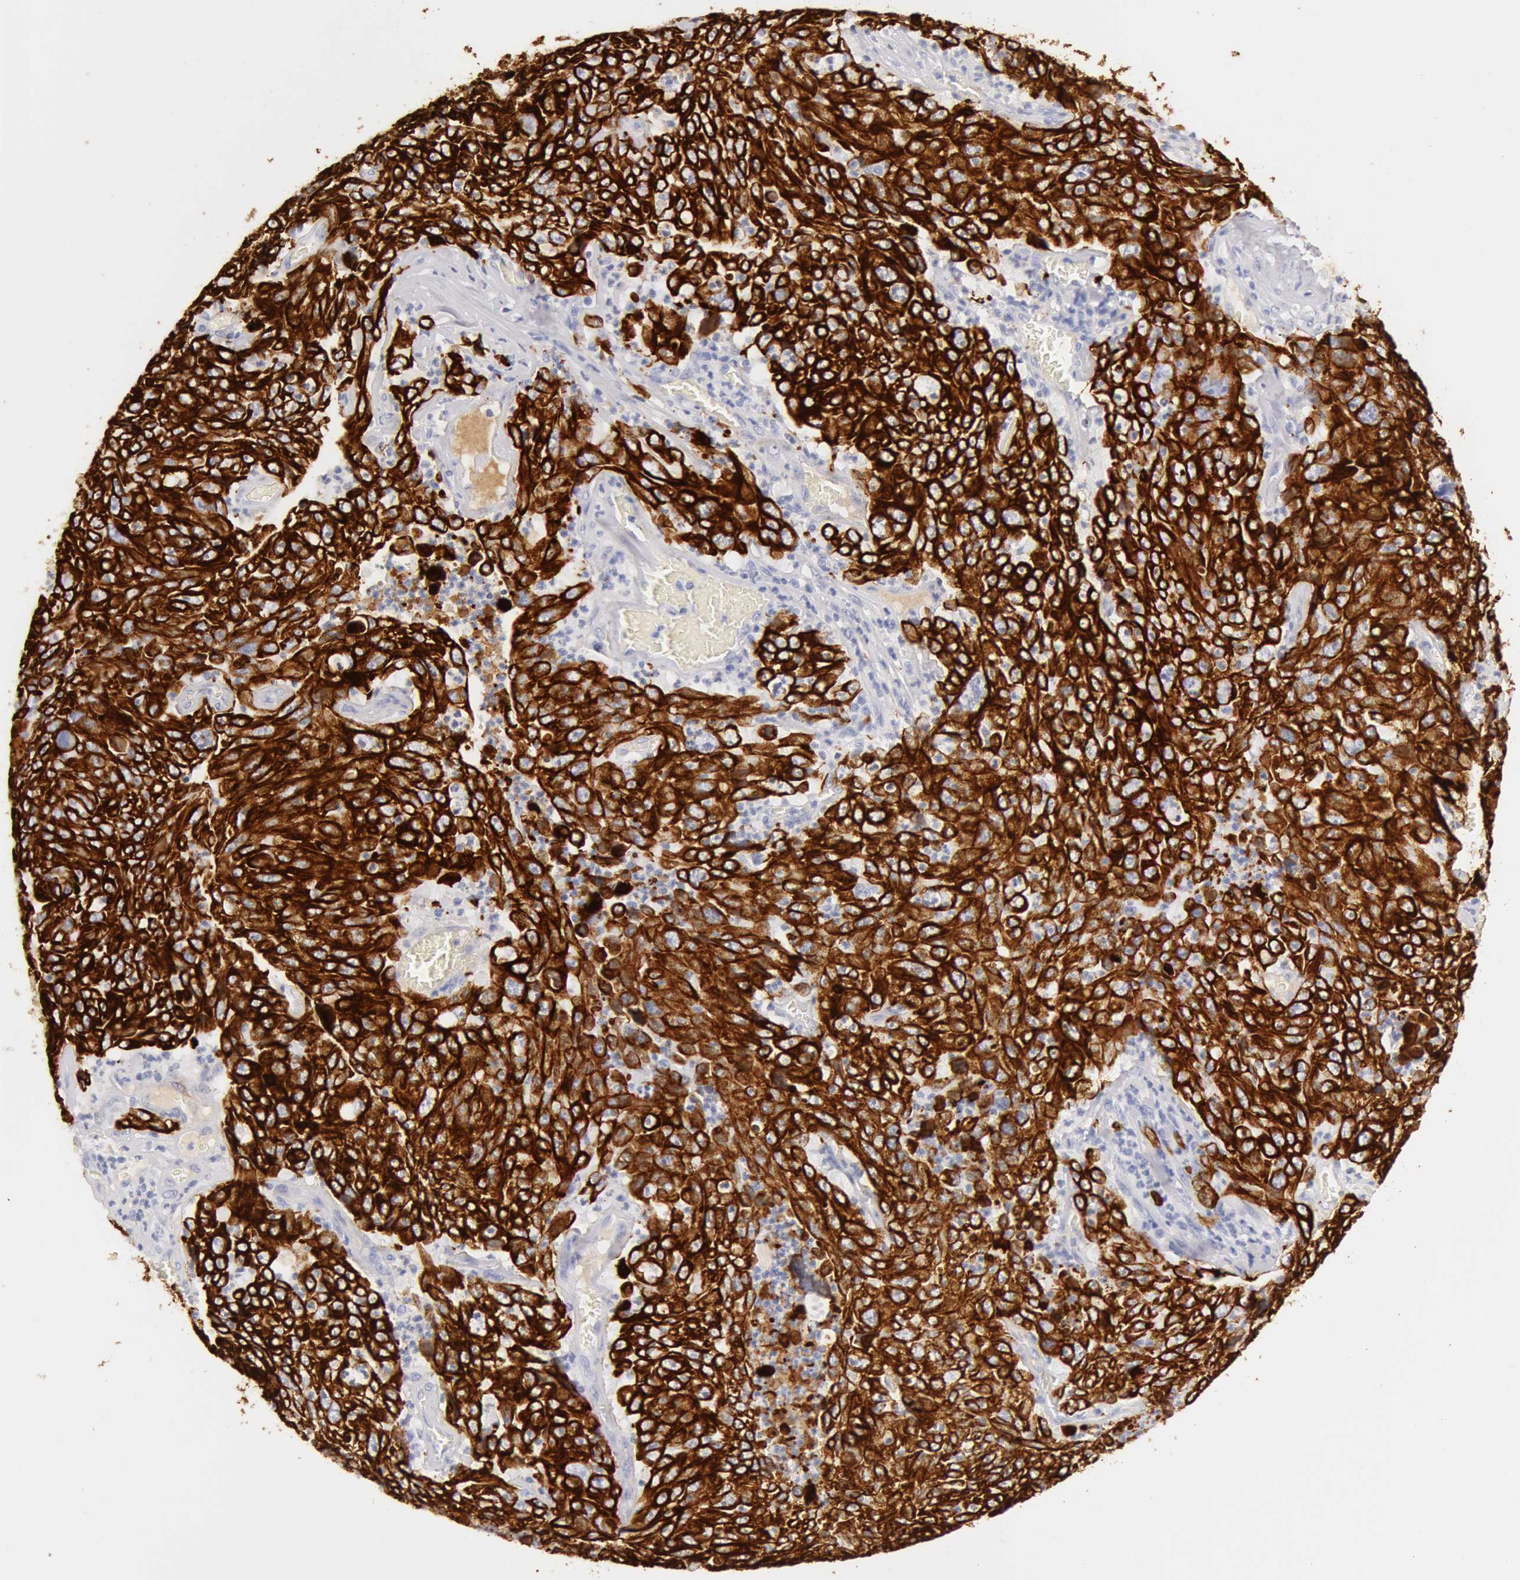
{"staining": {"intensity": "strong", "quantity": ">75%", "location": "cytoplasmic/membranous"}, "tissue": "lung cancer", "cell_type": "Tumor cells", "image_type": "cancer", "snomed": [{"axis": "morphology", "description": "Squamous cell carcinoma, NOS"}, {"axis": "topography", "description": "Lung"}], "caption": "Lung cancer was stained to show a protein in brown. There is high levels of strong cytoplasmic/membranous staining in approximately >75% of tumor cells.", "gene": "KRT8", "patient": {"sex": "male", "age": 64}}